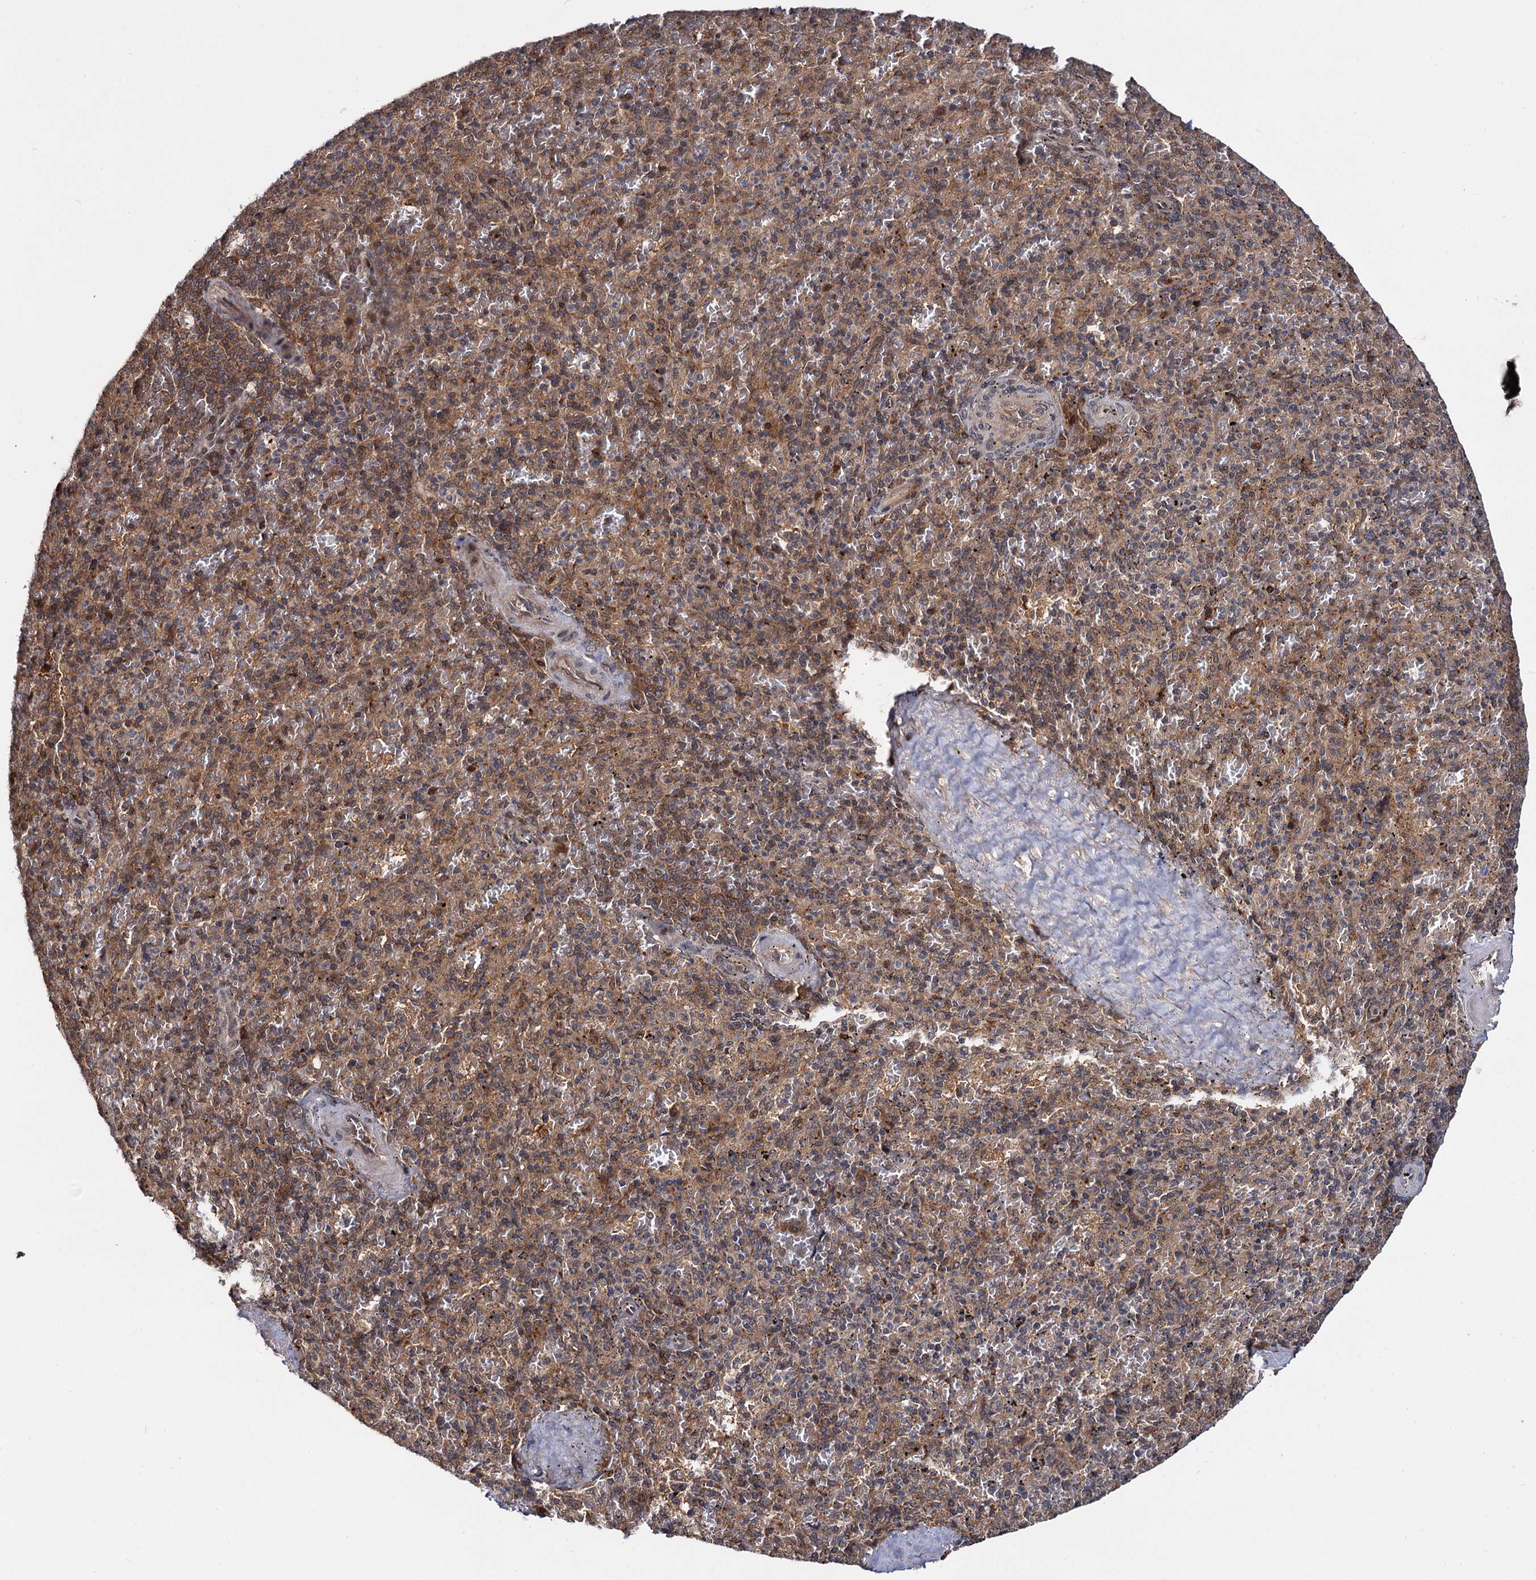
{"staining": {"intensity": "moderate", "quantity": "25%-75%", "location": "cytoplasmic/membranous"}, "tissue": "spleen", "cell_type": "Cells in red pulp", "image_type": "normal", "snomed": [{"axis": "morphology", "description": "Normal tissue, NOS"}, {"axis": "topography", "description": "Spleen"}], "caption": "Immunohistochemistry (IHC) histopathology image of normal human spleen stained for a protein (brown), which demonstrates medium levels of moderate cytoplasmic/membranous positivity in approximately 25%-75% of cells in red pulp.", "gene": "SELENOP", "patient": {"sex": "male", "age": 82}}